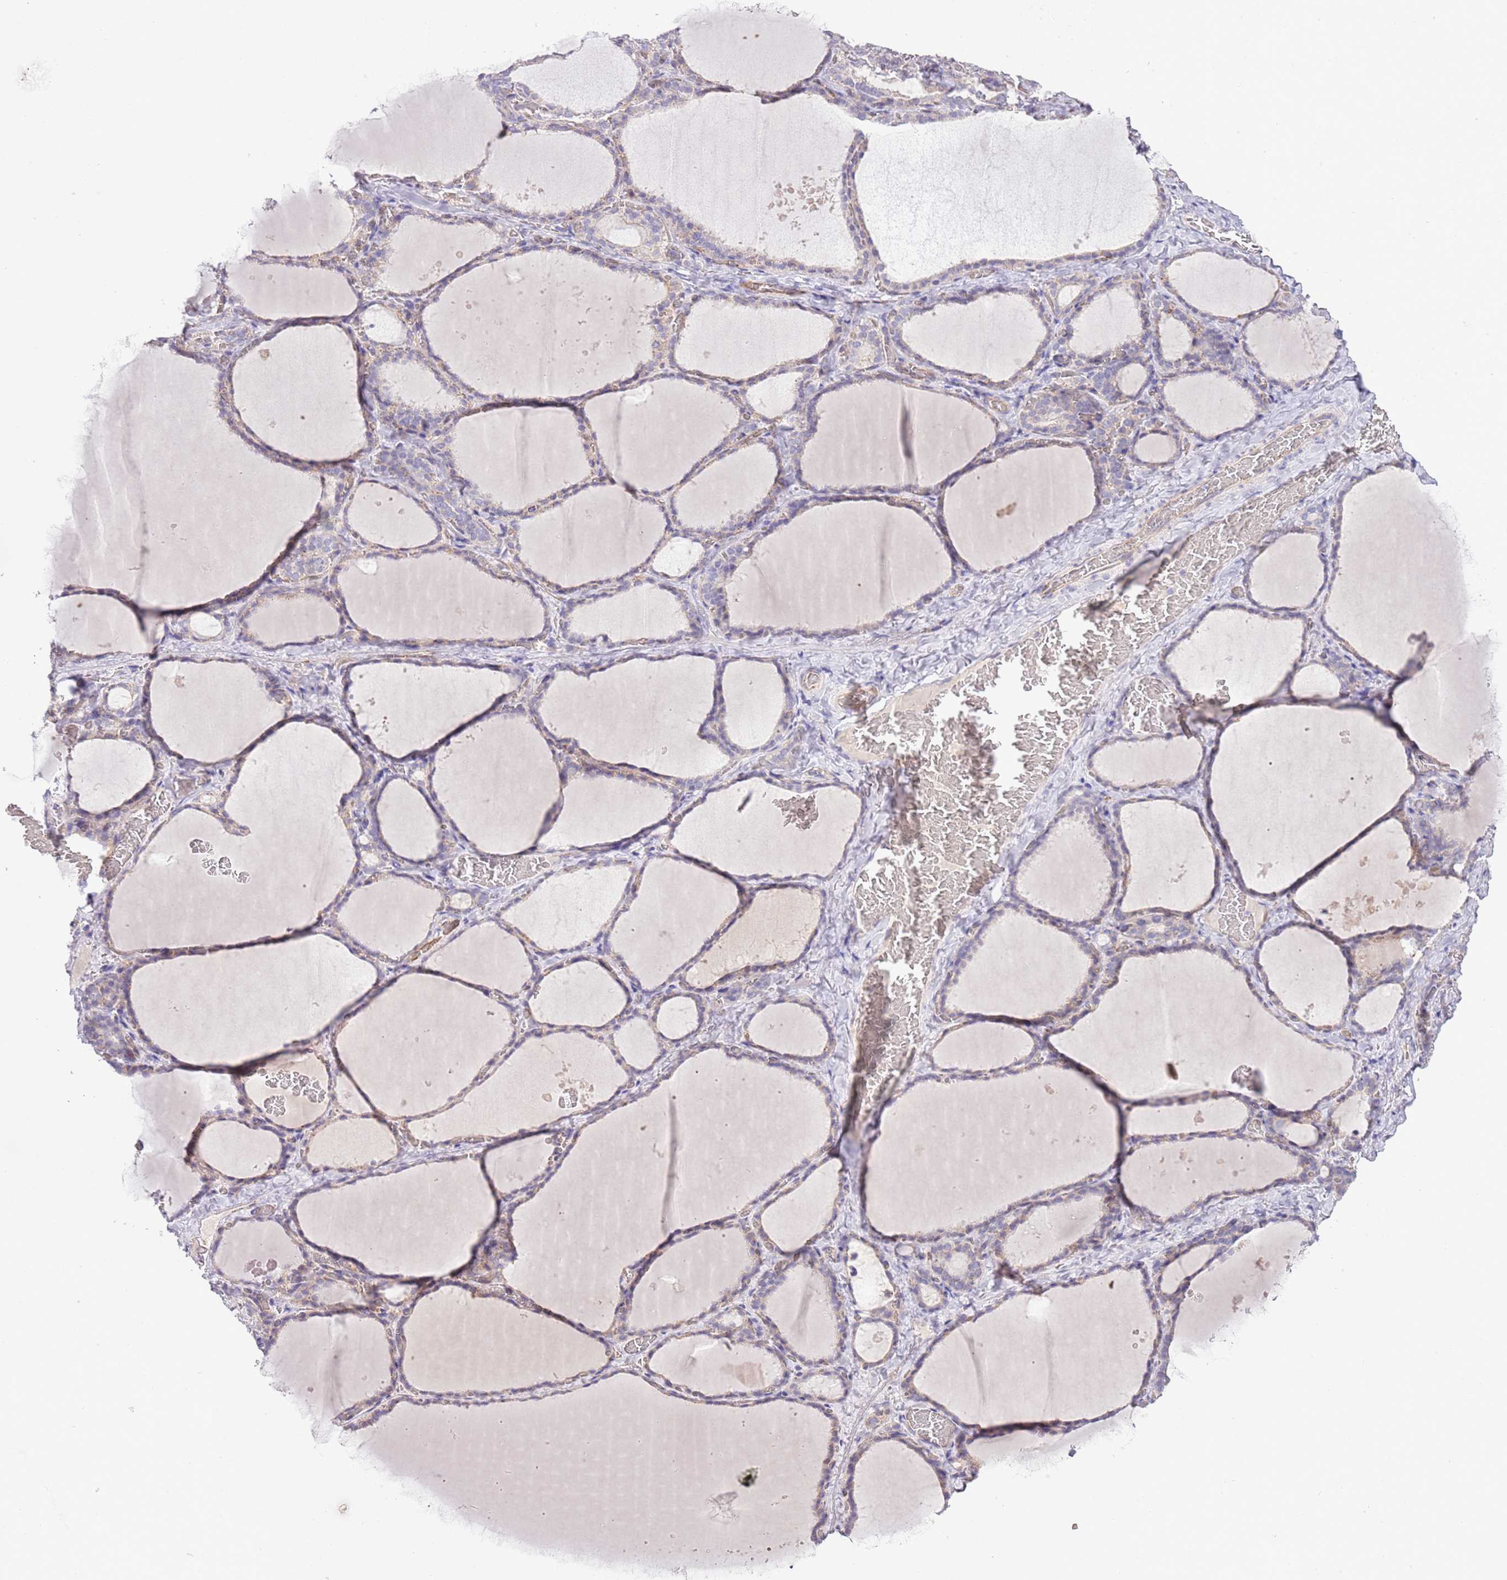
{"staining": {"intensity": "negative", "quantity": "none", "location": "none"}, "tissue": "thyroid gland", "cell_type": "Glandular cells", "image_type": "normal", "snomed": [{"axis": "morphology", "description": "Normal tissue, NOS"}, {"axis": "topography", "description": "Thyroid gland"}], "caption": "Normal thyroid gland was stained to show a protein in brown. There is no significant staining in glandular cells.", "gene": "ABHD17A", "patient": {"sex": "female", "age": 39}}